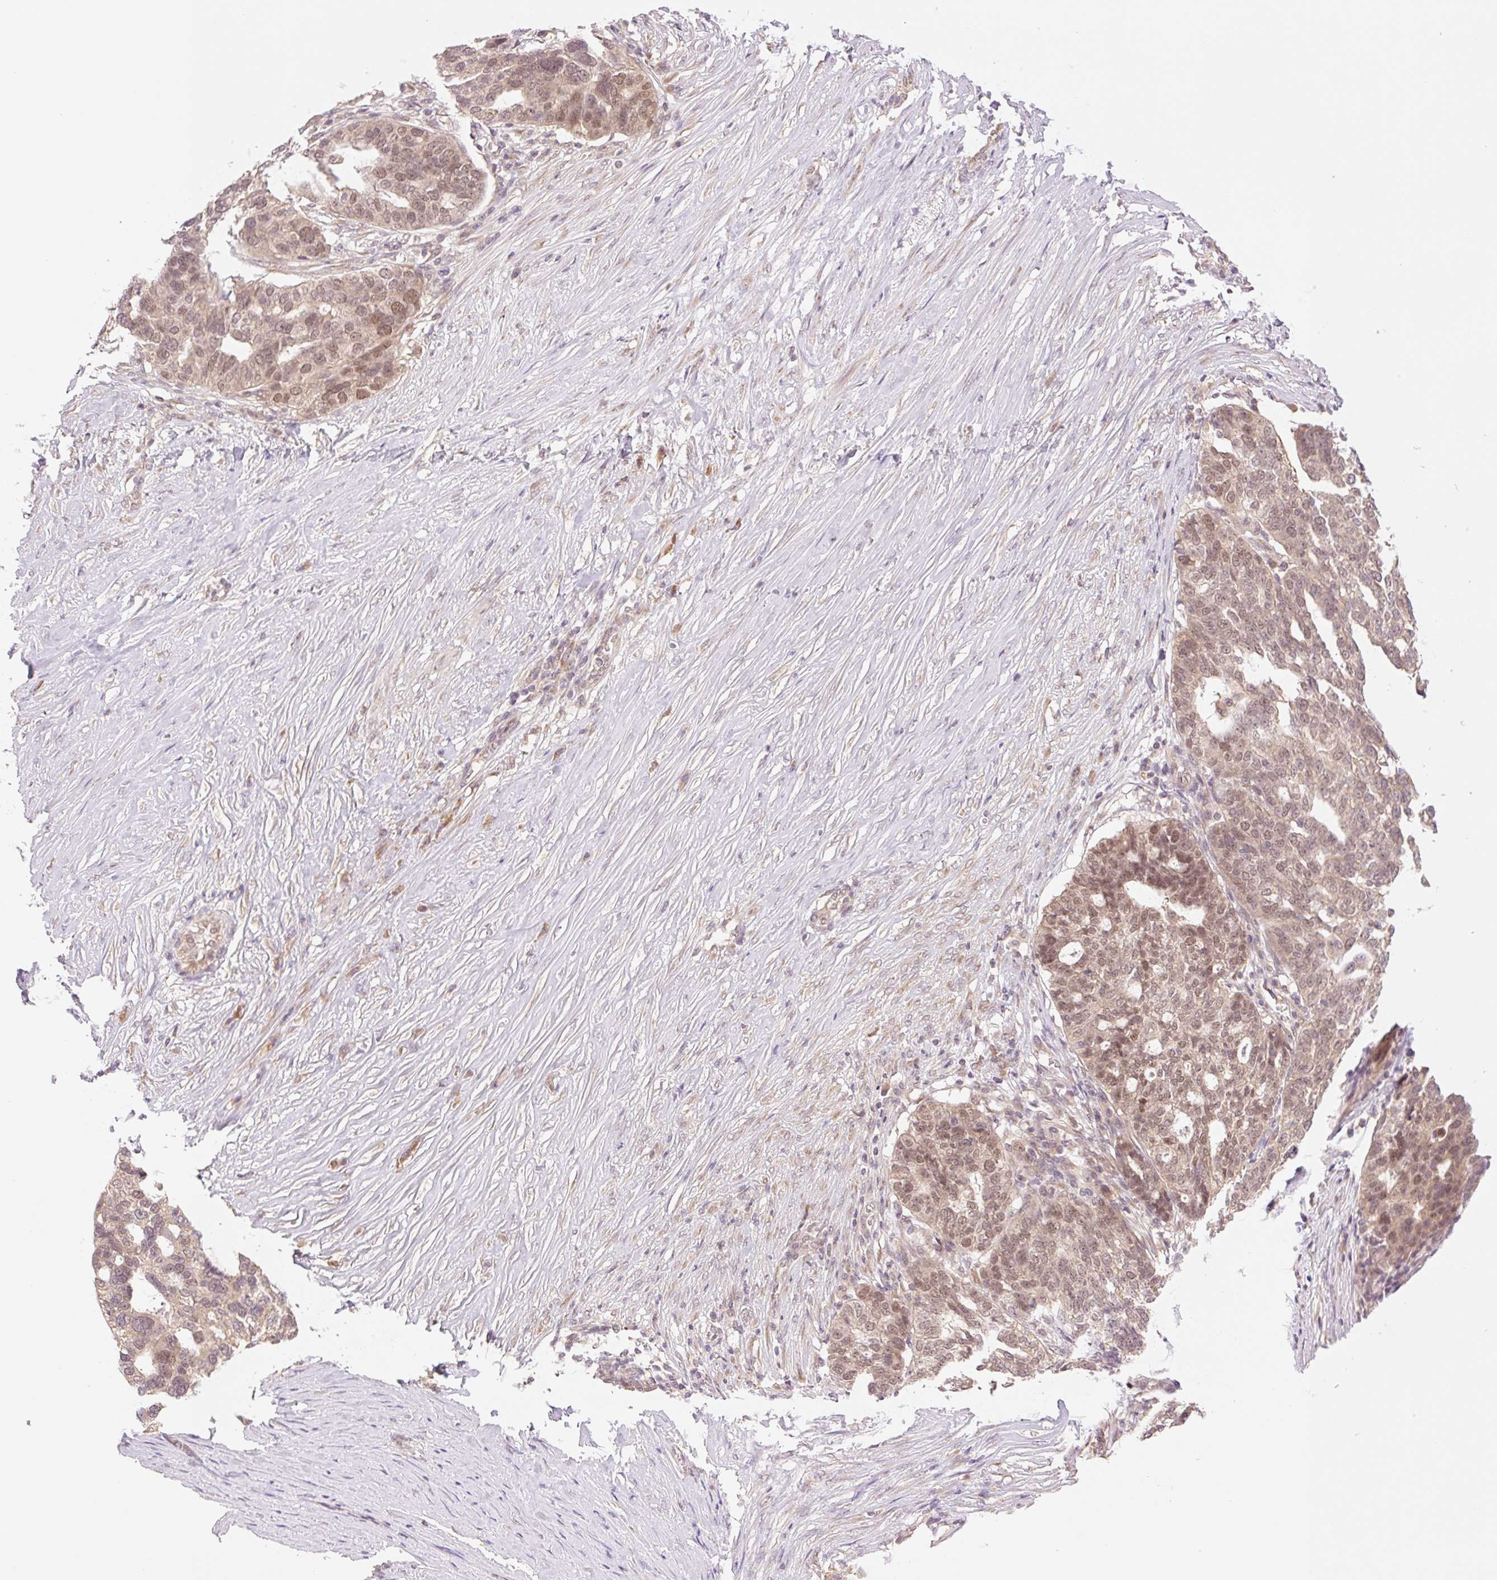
{"staining": {"intensity": "moderate", "quantity": ">75%", "location": "nuclear"}, "tissue": "ovarian cancer", "cell_type": "Tumor cells", "image_type": "cancer", "snomed": [{"axis": "morphology", "description": "Cystadenocarcinoma, serous, NOS"}, {"axis": "topography", "description": "Ovary"}], "caption": "The micrograph demonstrates staining of ovarian serous cystadenocarcinoma, revealing moderate nuclear protein staining (brown color) within tumor cells. (Stains: DAB (3,3'-diaminobenzidine) in brown, nuclei in blue, Microscopy: brightfield microscopy at high magnification).", "gene": "YJU2B", "patient": {"sex": "female", "age": 59}}